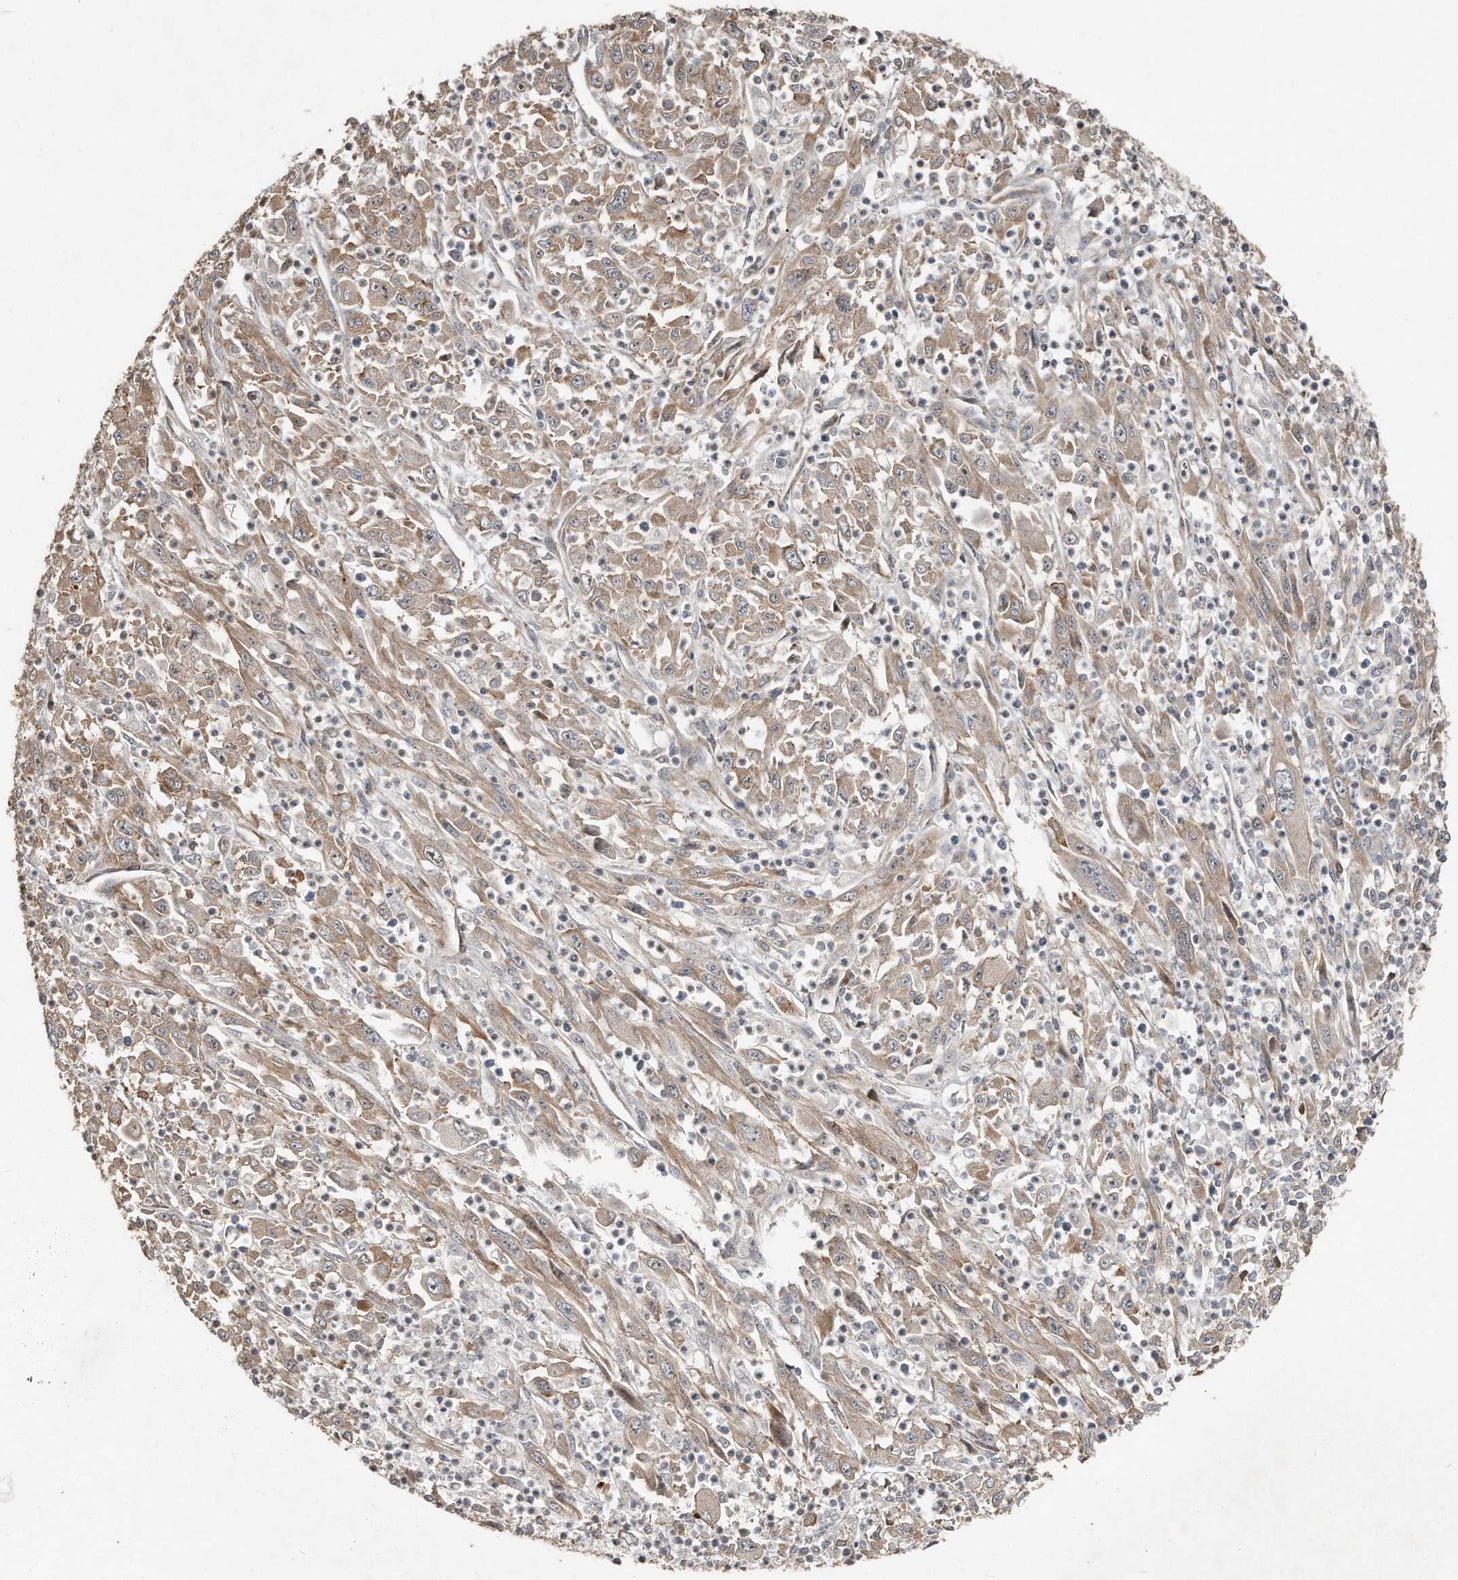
{"staining": {"intensity": "moderate", "quantity": ">75%", "location": "cytoplasmic/membranous"}, "tissue": "melanoma", "cell_type": "Tumor cells", "image_type": "cancer", "snomed": [{"axis": "morphology", "description": "Malignant melanoma, Metastatic site"}, {"axis": "topography", "description": "Skin"}], "caption": "Malignant melanoma (metastatic site) was stained to show a protein in brown. There is medium levels of moderate cytoplasmic/membranous positivity in about >75% of tumor cells. The staining was performed using DAB, with brown indicating positive protein expression. Nuclei are stained blue with hematoxylin.", "gene": "SNAP47", "patient": {"sex": "female", "age": 56}}